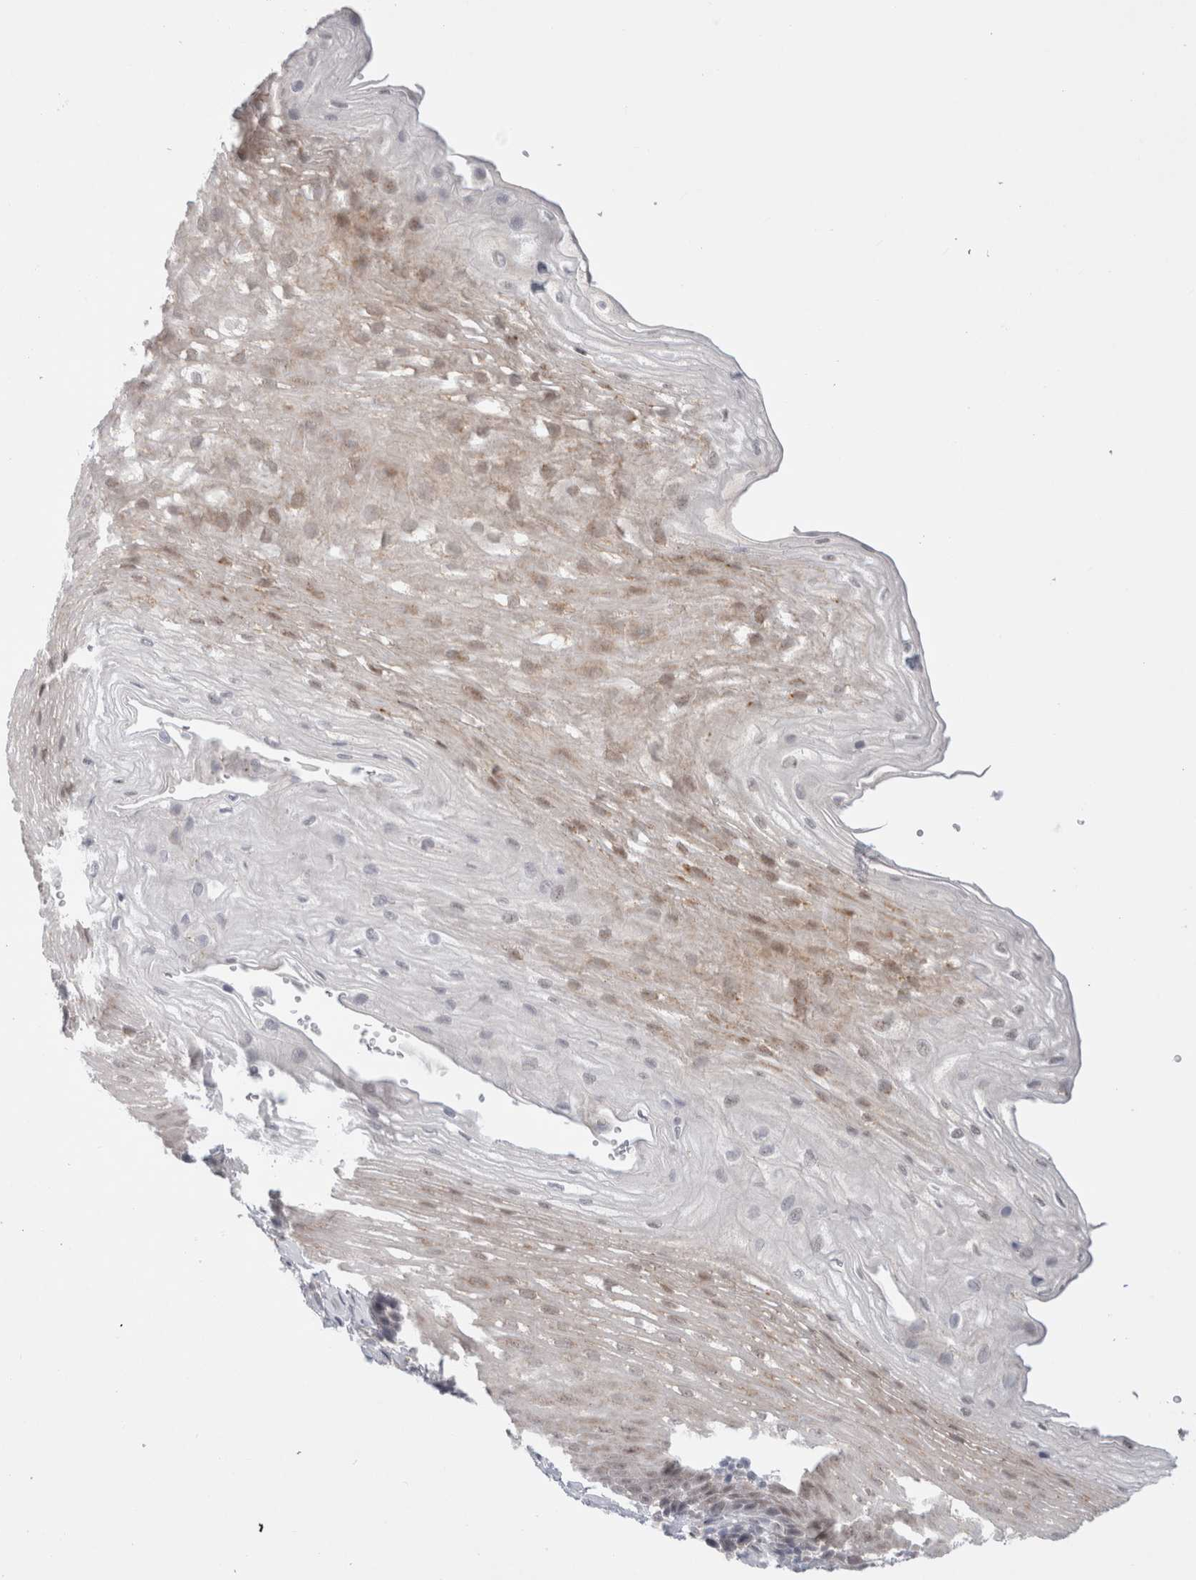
{"staining": {"intensity": "weak", "quantity": "25%-75%", "location": "cytoplasmic/membranous"}, "tissue": "esophagus", "cell_type": "Squamous epithelial cells", "image_type": "normal", "snomed": [{"axis": "morphology", "description": "Normal tissue, NOS"}, {"axis": "topography", "description": "Esophagus"}], "caption": "An immunohistochemistry photomicrograph of unremarkable tissue is shown. Protein staining in brown shows weak cytoplasmic/membranous positivity in esophagus within squamous epithelial cells.", "gene": "TRMT1L", "patient": {"sex": "female", "age": 66}}